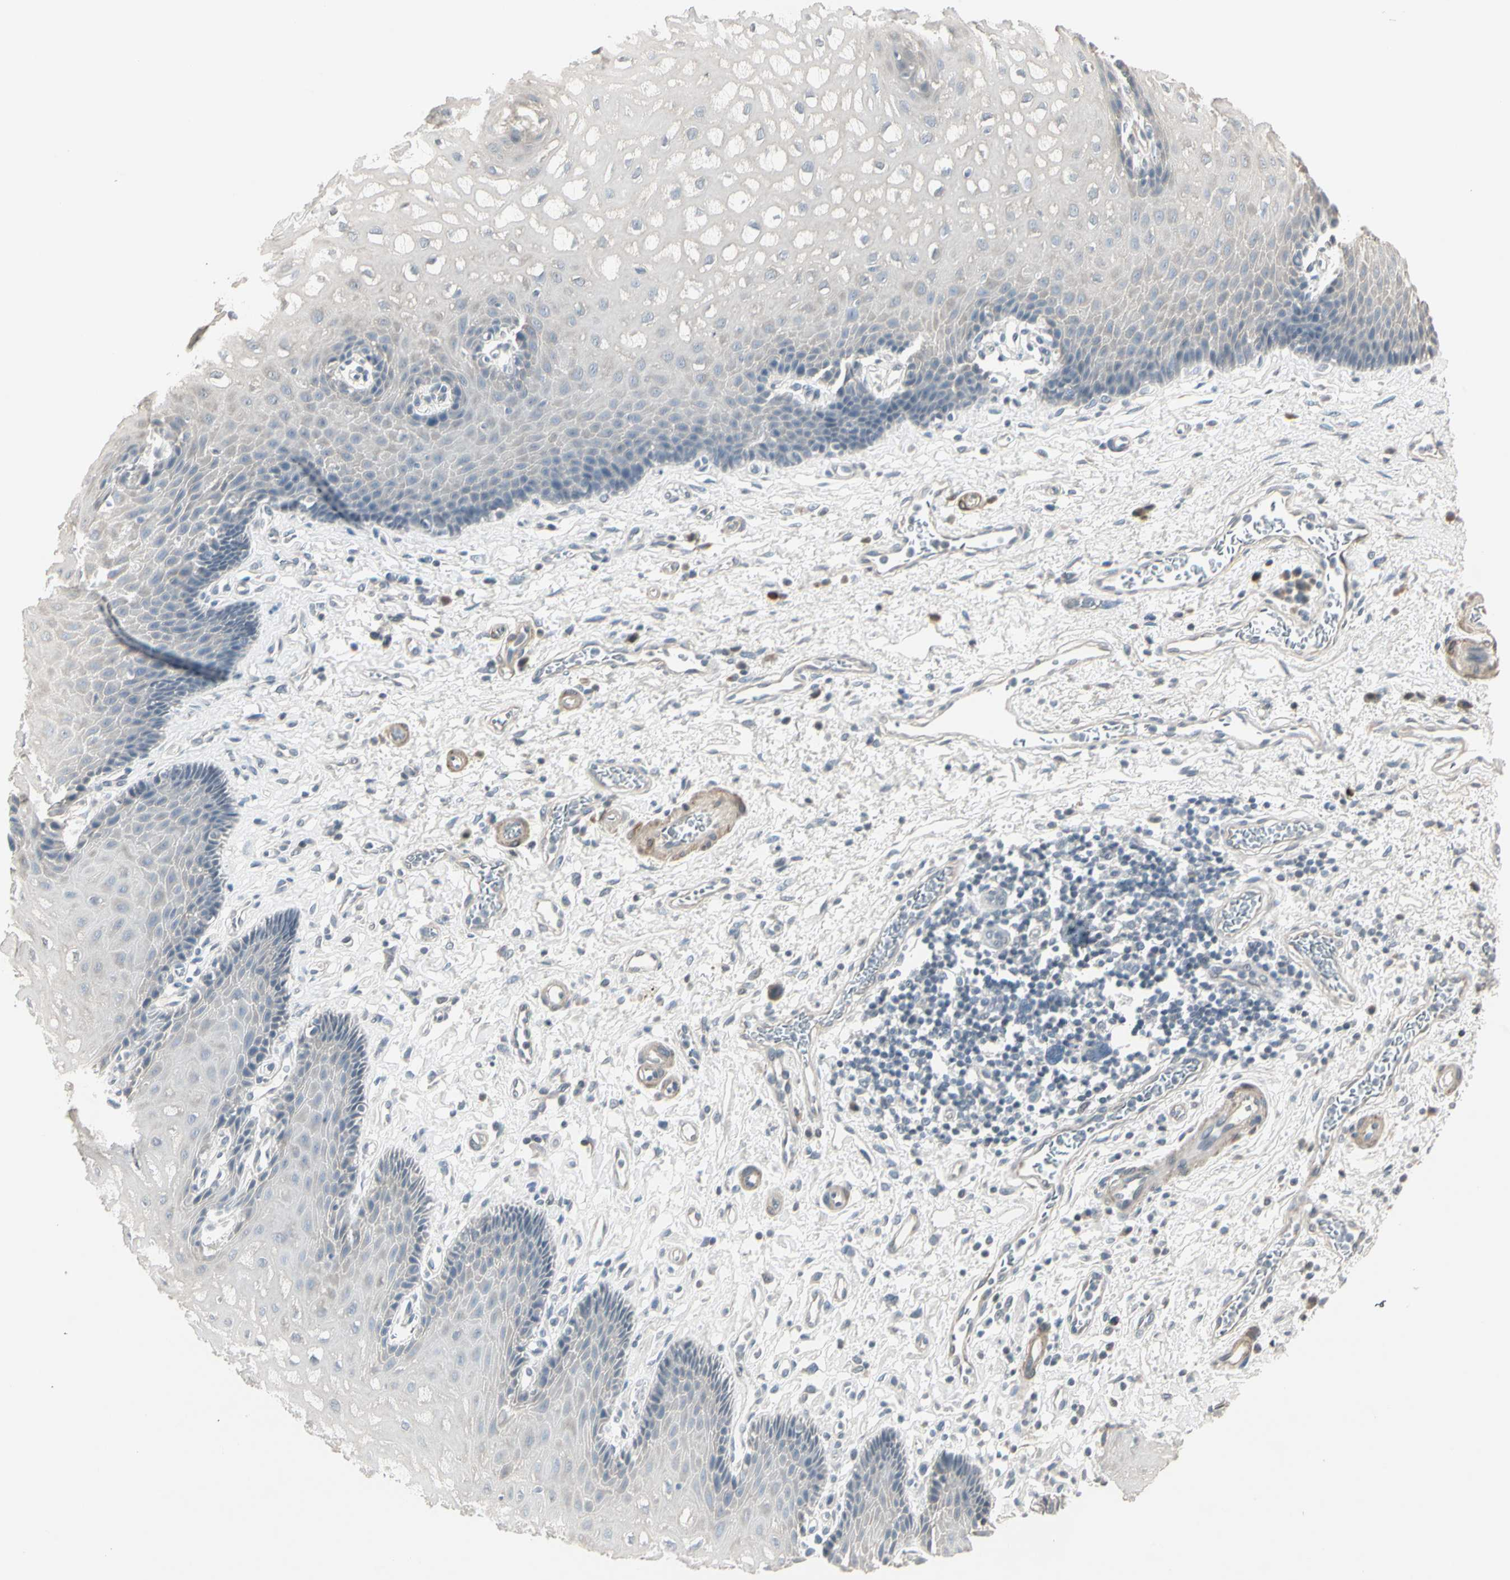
{"staining": {"intensity": "weak", "quantity": "<25%", "location": "cytoplasmic/membranous"}, "tissue": "esophagus", "cell_type": "Squamous epithelial cells", "image_type": "normal", "snomed": [{"axis": "morphology", "description": "Normal tissue, NOS"}, {"axis": "topography", "description": "Esophagus"}], "caption": "Esophagus stained for a protein using IHC reveals no staining squamous epithelial cells.", "gene": "DMPK", "patient": {"sex": "male", "age": 54}}